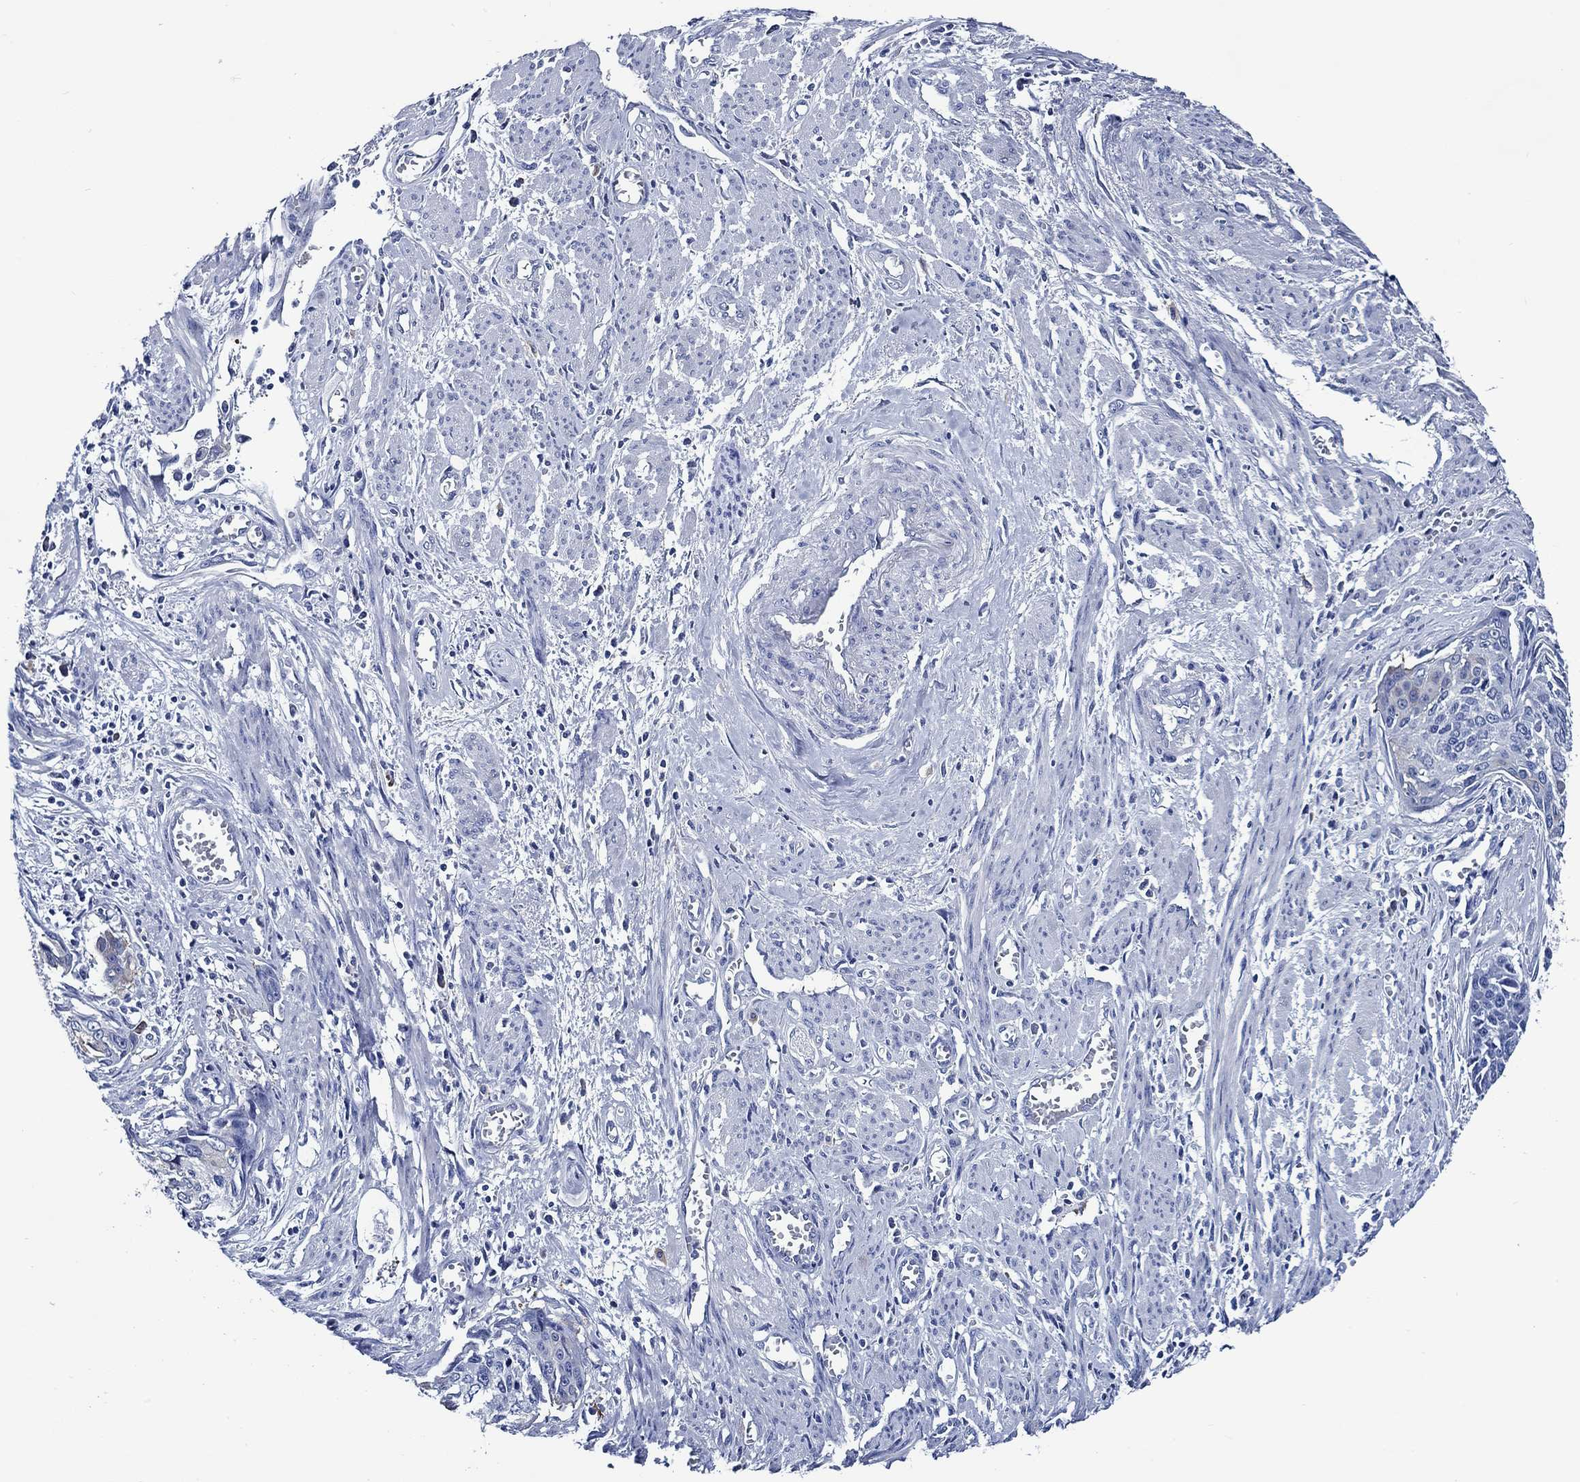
{"staining": {"intensity": "negative", "quantity": "none", "location": "none"}, "tissue": "cervical cancer", "cell_type": "Tumor cells", "image_type": "cancer", "snomed": [{"axis": "morphology", "description": "Squamous cell carcinoma, NOS"}, {"axis": "topography", "description": "Cervix"}], "caption": "This micrograph is of squamous cell carcinoma (cervical) stained with immunohistochemistry (IHC) to label a protein in brown with the nuclei are counter-stained blue. There is no positivity in tumor cells. (Stains: DAB immunohistochemistry with hematoxylin counter stain, Microscopy: brightfield microscopy at high magnification).", "gene": "WDR62", "patient": {"sex": "female", "age": 58}}